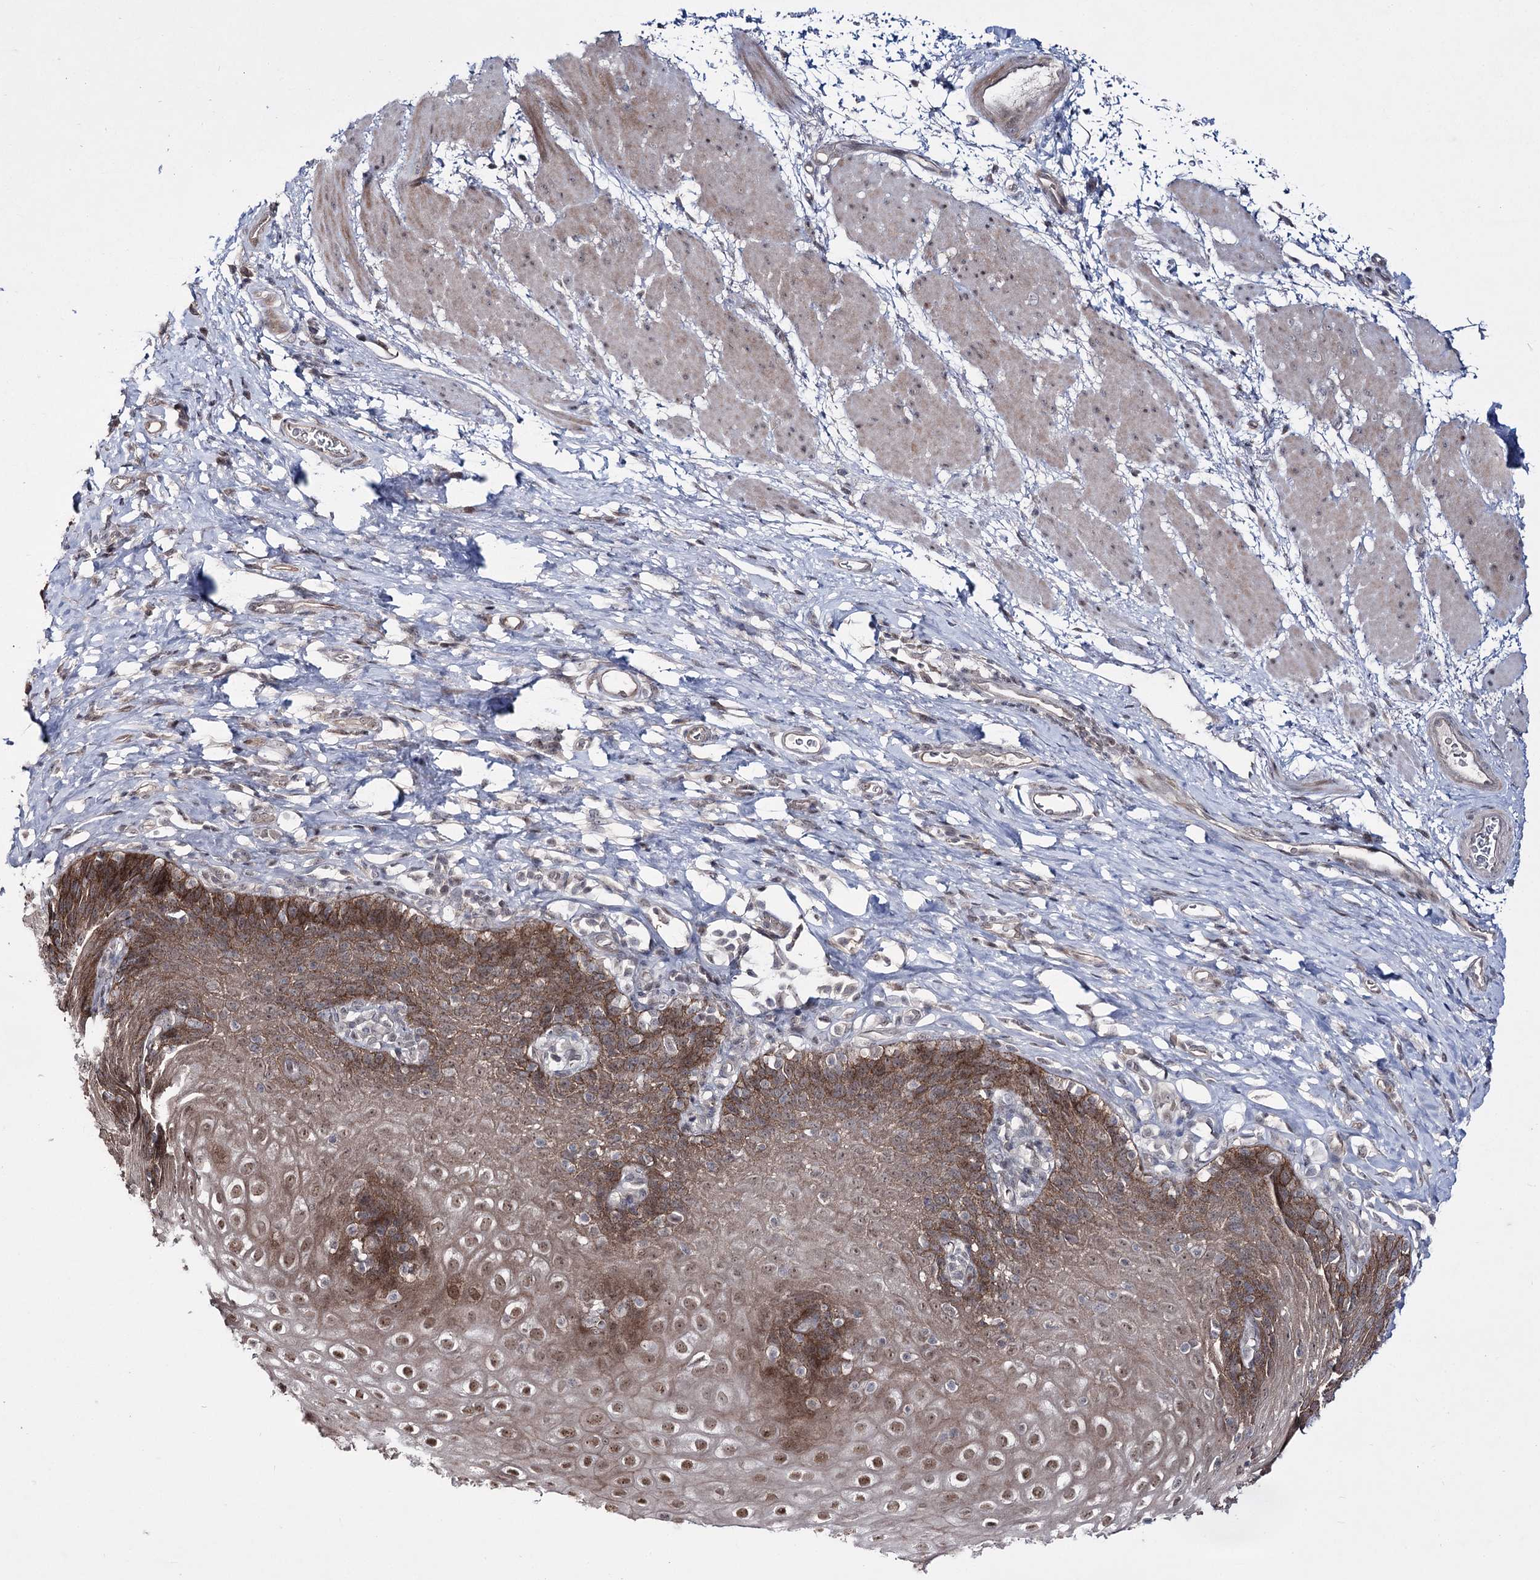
{"staining": {"intensity": "moderate", "quantity": ">75%", "location": "cytoplasmic/membranous,nuclear"}, "tissue": "esophagus", "cell_type": "Squamous epithelial cells", "image_type": "normal", "snomed": [{"axis": "morphology", "description": "Normal tissue, NOS"}, {"axis": "topography", "description": "Esophagus"}], "caption": "Benign esophagus exhibits moderate cytoplasmic/membranous,nuclear expression in about >75% of squamous epithelial cells.", "gene": "HOXC11", "patient": {"sex": "female", "age": 61}}